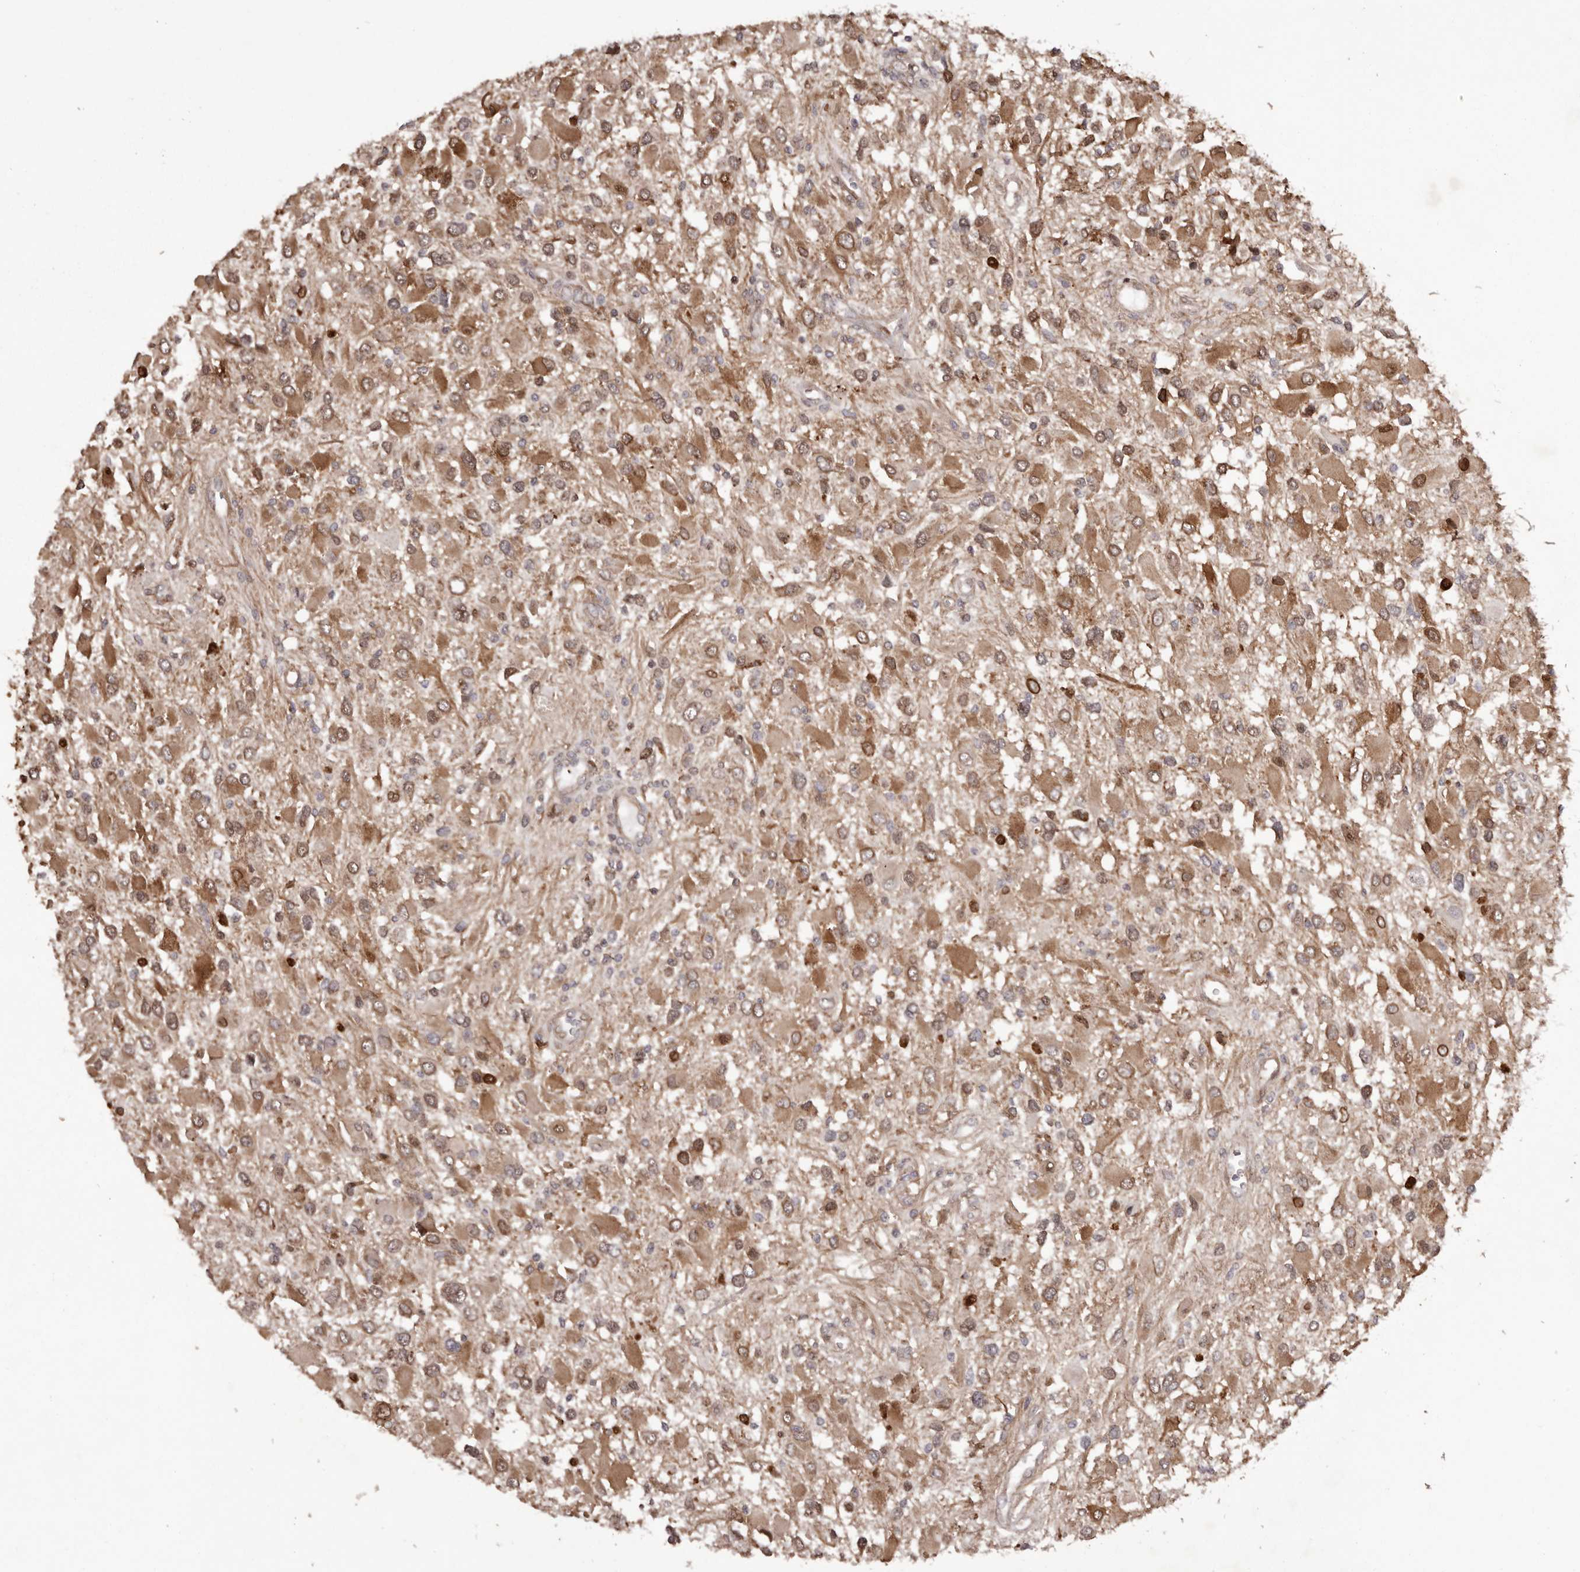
{"staining": {"intensity": "moderate", "quantity": ">75%", "location": "cytoplasmic/membranous"}, "tissue": "glioma", "cell_type": "Tumor cells", "image_type": "cancer", "snomed": [{"axis": "morphology", "description": "Glioma, malignant, High grade"}, {"axis": "topography", "description": "Brain"}], "caption": "Malignant glioma (high-grade) stained with a protein marker demonstrates moderate staining in tumor cells.", "gene": "GFOD1", "patient": {"sex": "male", "age": 53}}